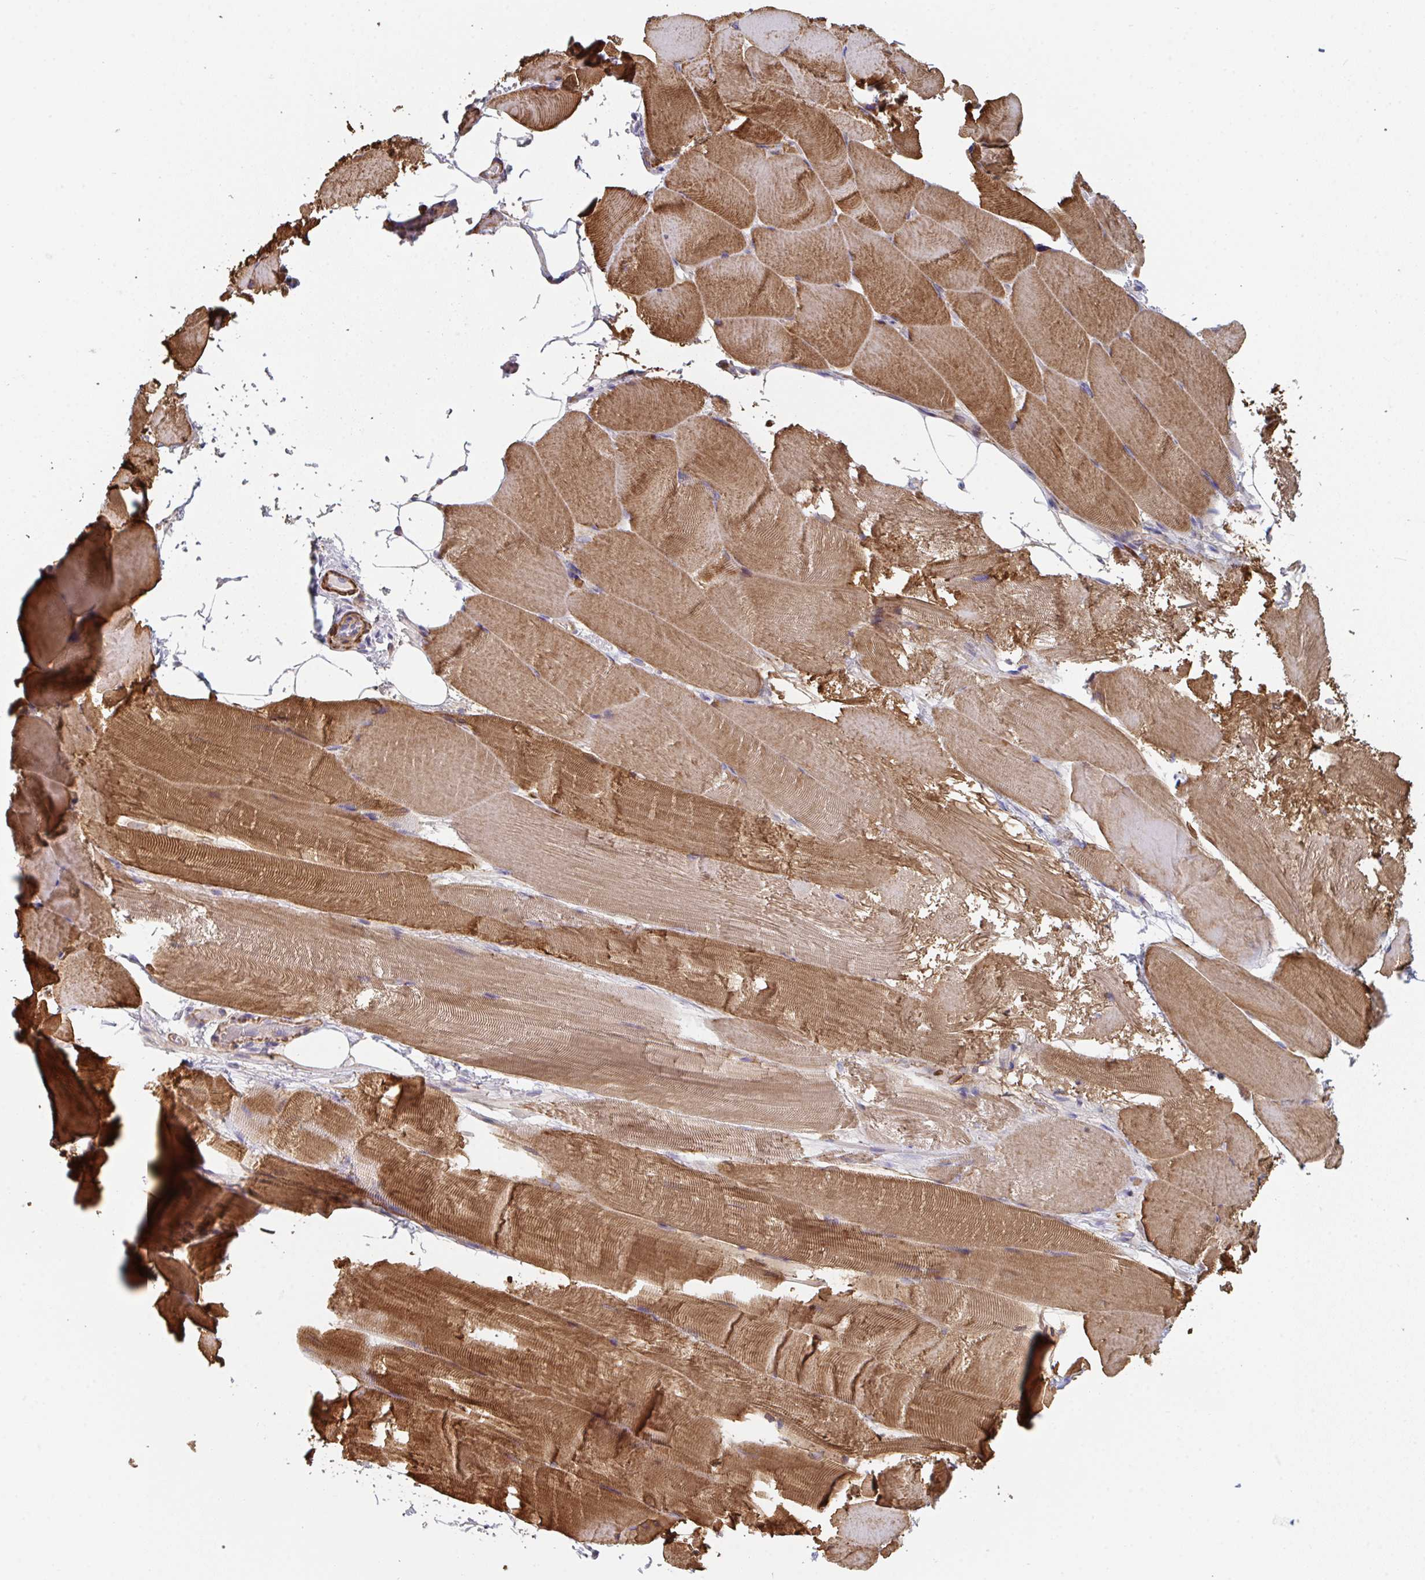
{"staining": {"intensity": "moderate", "quantity": ">75%", "location": "cytoplasmic/membranous"}, "tissue": "skeletal muscle", "cell_type": "Myocytes", "image_type": "normal", "snomed": [{"axis": "morphology", "description": "Normal tissue, NOS"}, {"axis": "topography", "description": "Skeletal muscle"}], "caption": "Moderate cytoplasmic/membranous expression is appreciated in about >75% of myocytes in benign skeletal muscle.", "gene": "FZD2", "patient": {"sex": "female", "age": 64}}